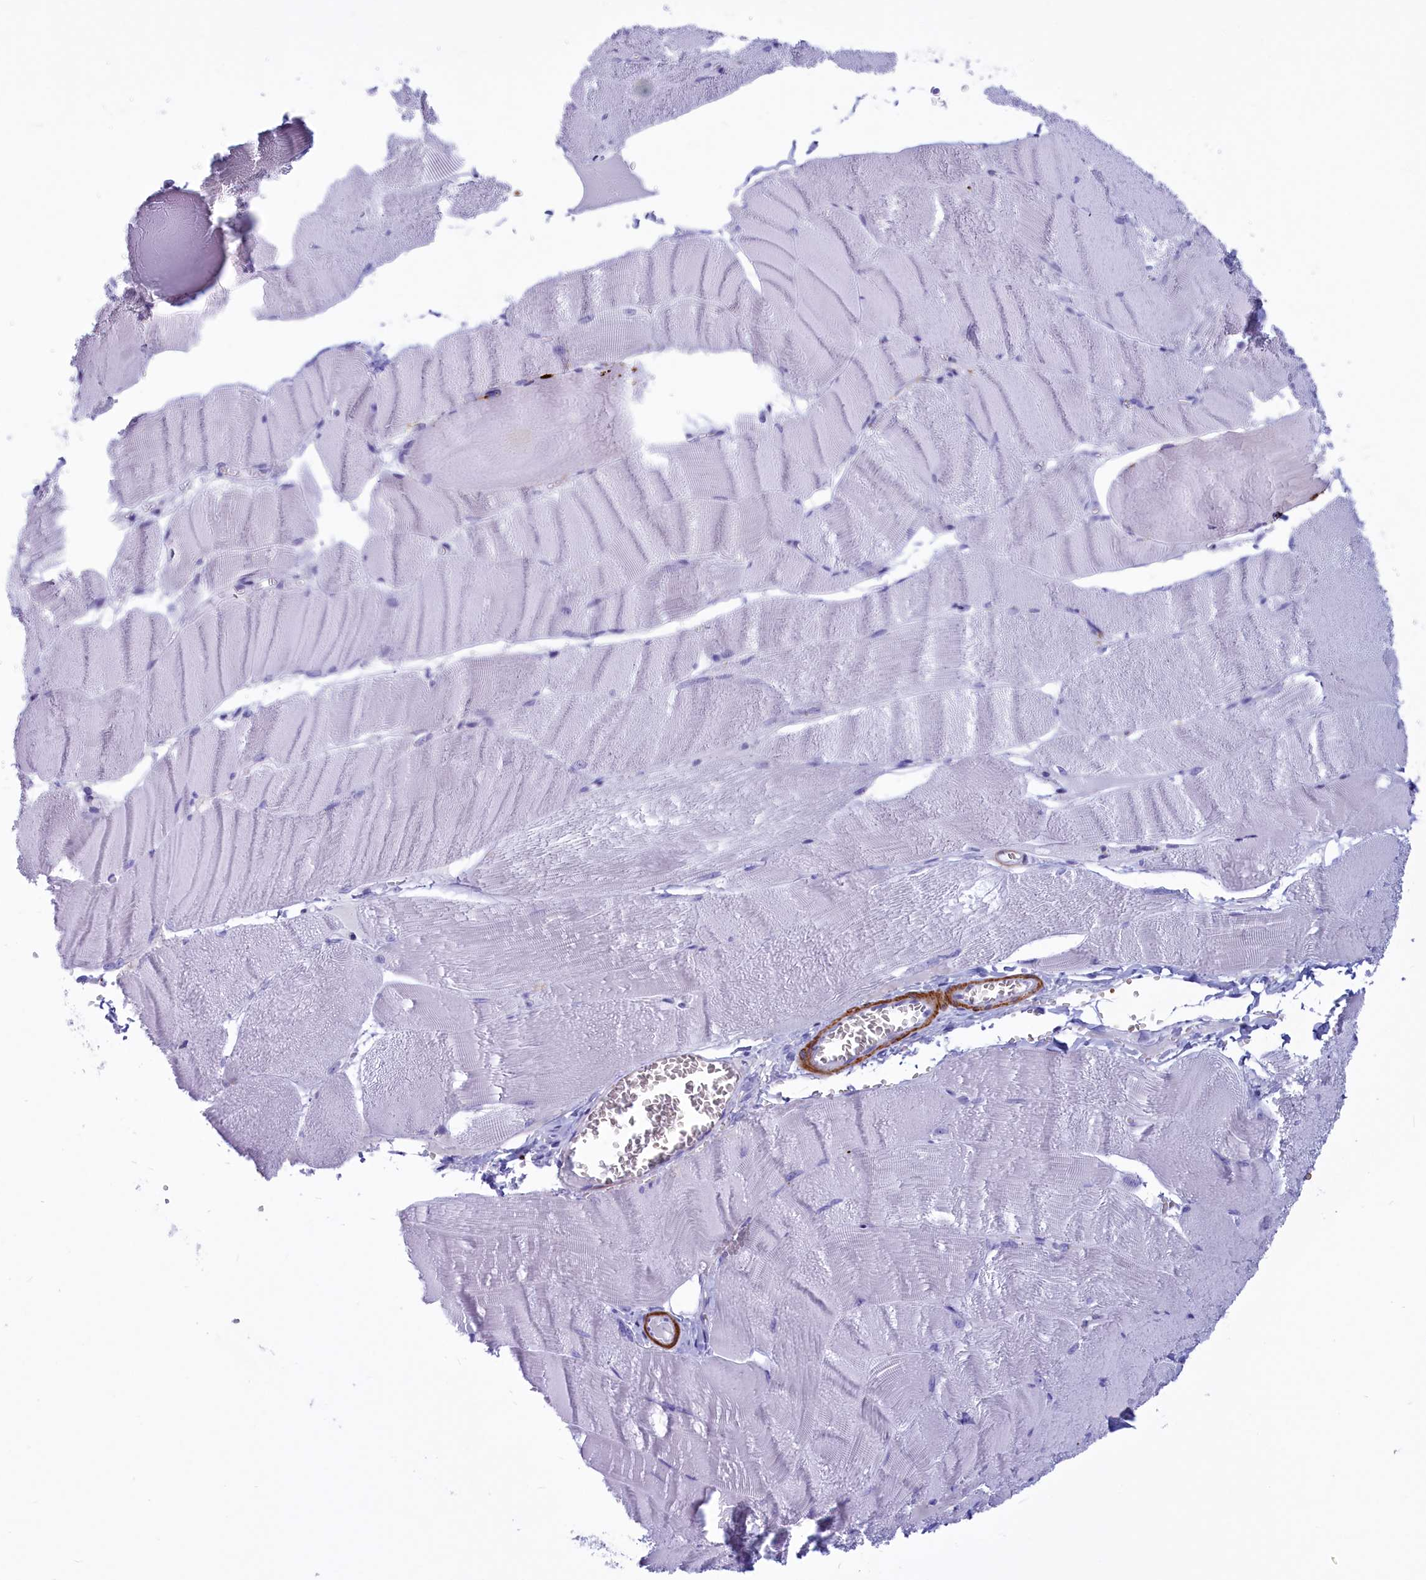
{"staining": {"intensity": "negative", "quantity": "none", "location": "none"}, "tissue": "skeletal muscle", "cell_type": "Myocytes", "image_type": "normal", "snomed": [{"axis": "morphology", "description": "Normal tissue, NOS"}, {"axis": "morphology", "description": "Basal cell carcinoma"}, {"axis": "topography", "description": "Skeletal muscle"}], "caption": "Myocytes show no significant protein expression in unremarkable skeletal muscle.", "gene": "GAPDHS", "patient": {"sex": "female", "age": 64}}